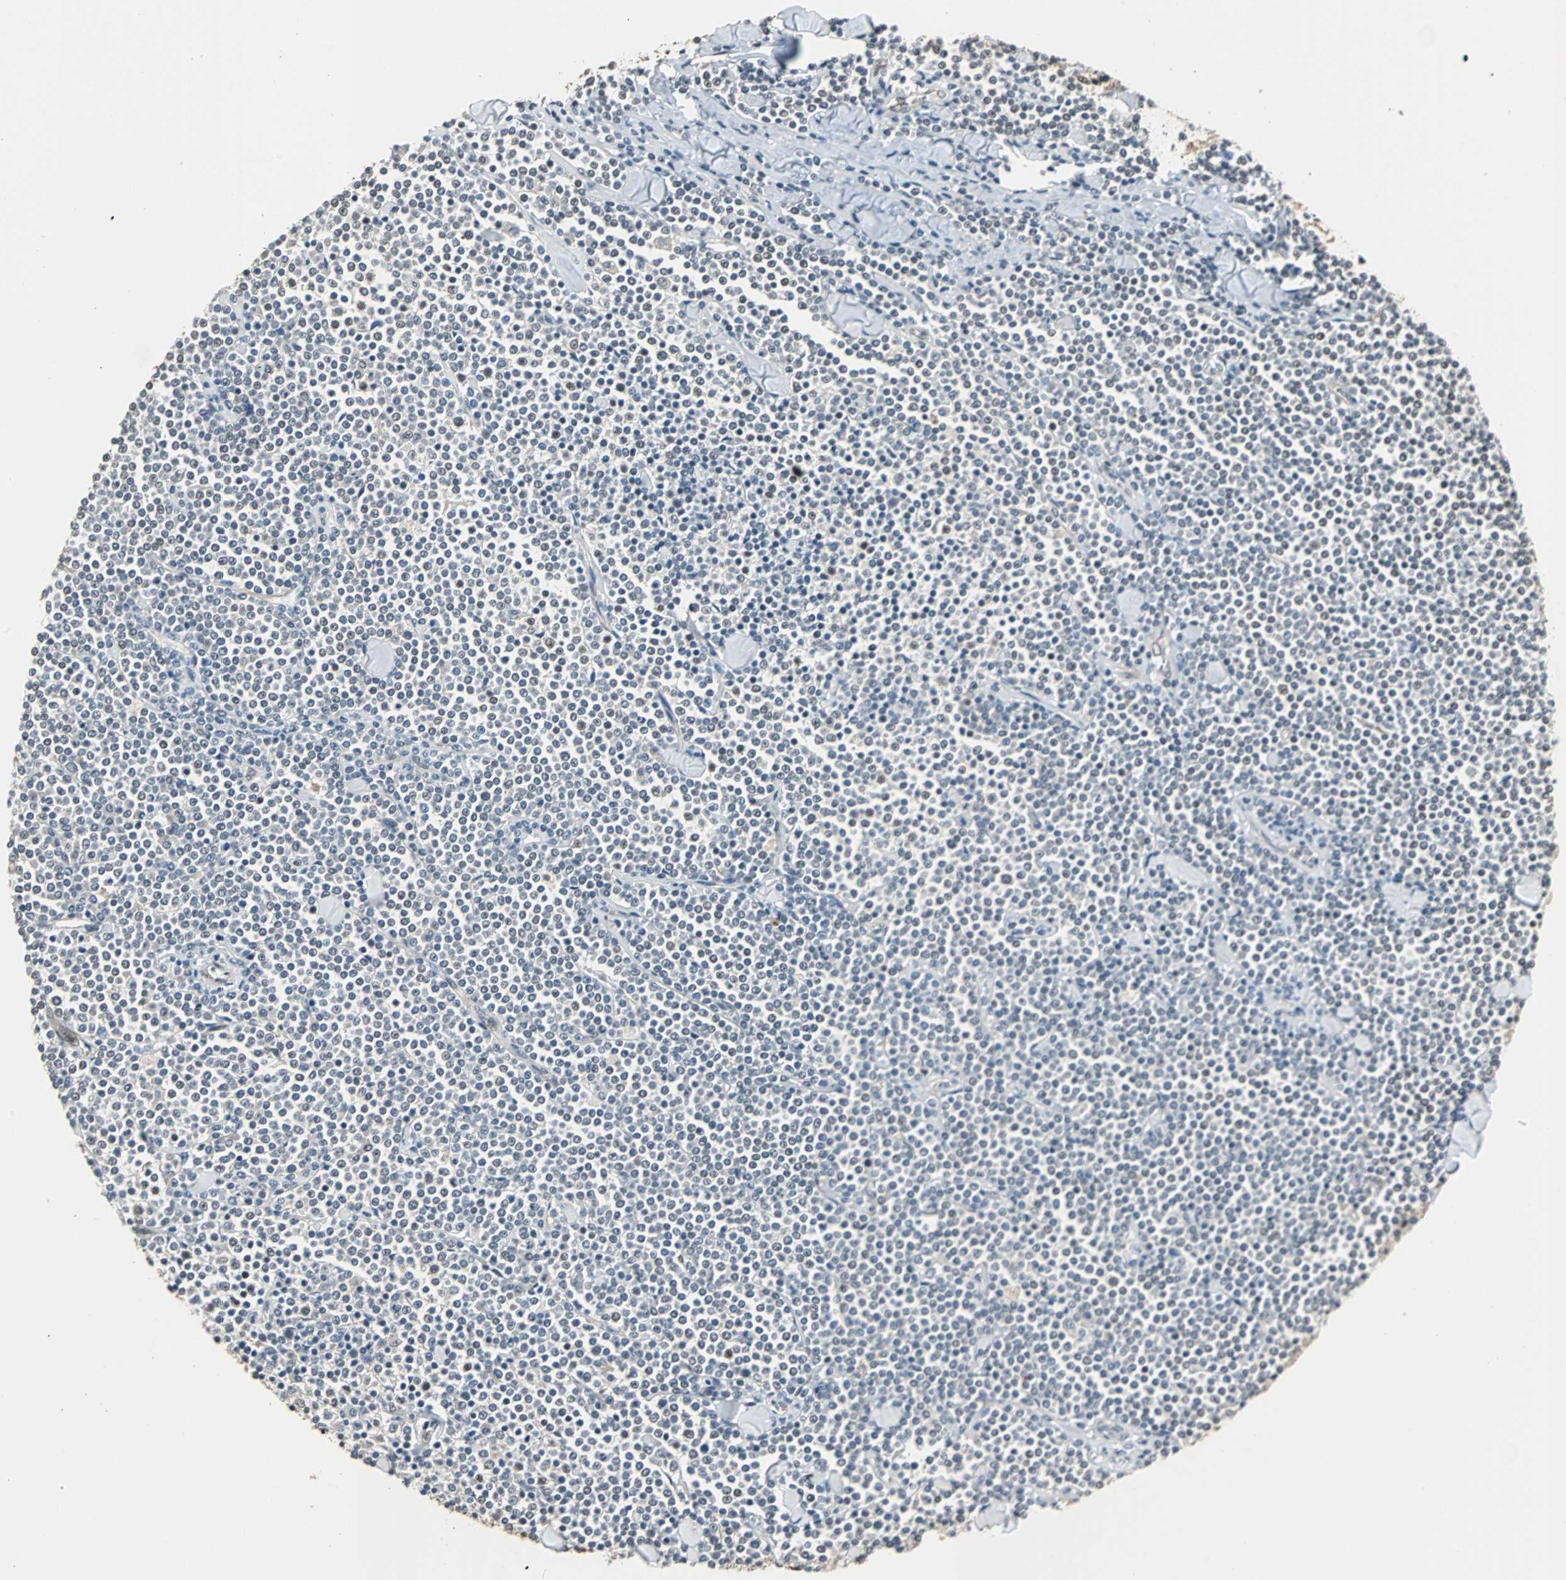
{"staining": {"intensity": "strong", "quantity": "25%-75%", "location": "nuclear"}, "tissue": "lymphoma", "cell_type": "Tumor cells", "image_type": "cancer", "snomed": [{"axis": "morphology", "description": "Malignant lymphoma, non-Hodgkin's type, Low grade"}, {"axis": "topography", "description": "Soft tissue"}], "caption": "Immunohistochemistry micrograph of low-grade malignant lymphoma, non-Hodgkin's type stained for a protein (brown), which shows high levels of strong nuclear positivity in about 25%-75% of tumor cells.", "gene": "MED4", "patient": {"sex": "male", "age": 92}}